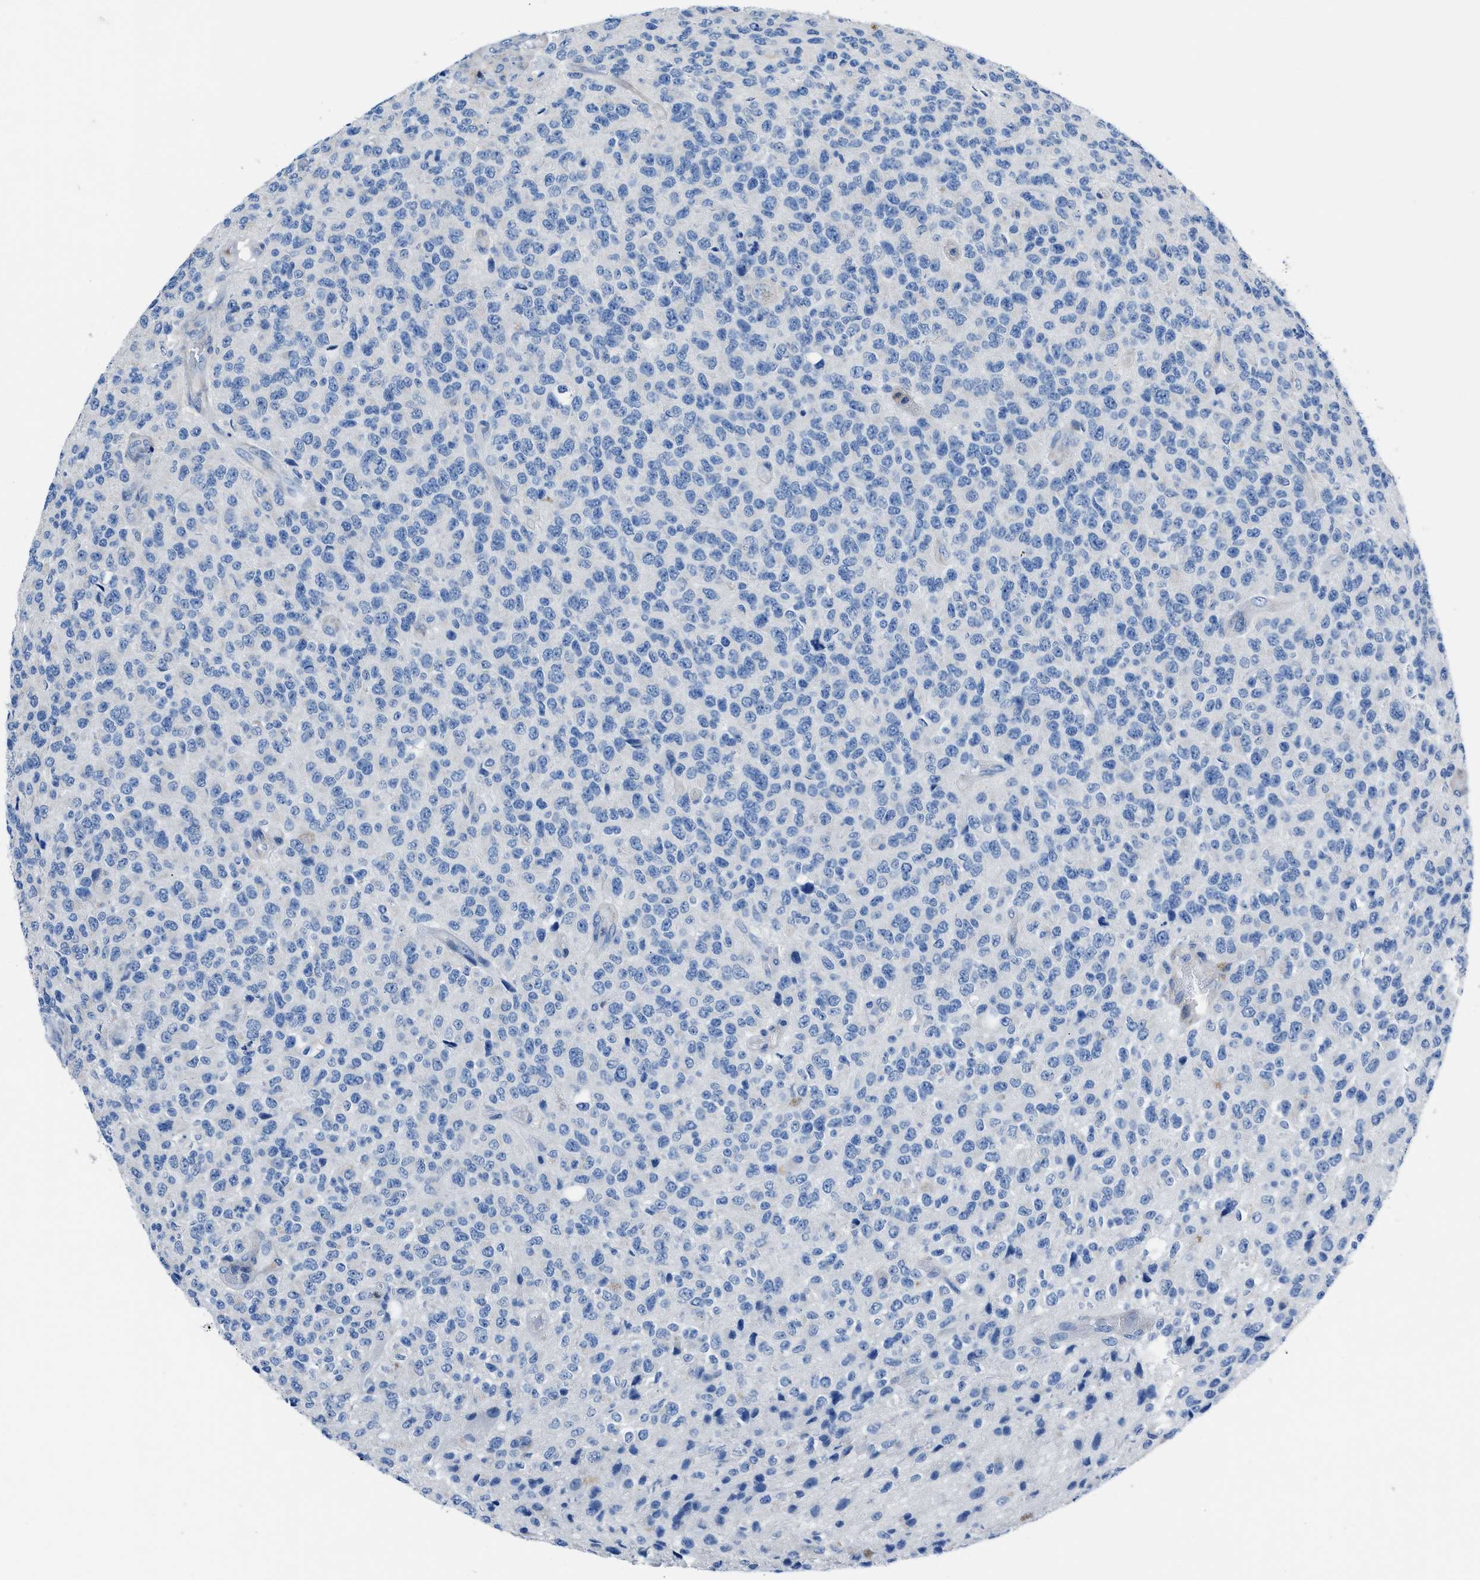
{"staining": {"intensity": "negative", "quantity": "none", "location": "none"}, "tissue": "glioma", "cell_type": "Tumor cells", "image_type": "cancer", "snomed": [{"axis": "morphology", "description": "Glioma, malignant, High grade"}, {"axis": "topography", "description": "pancreas cauda"}], "caption": "Micrograph shows no significant protein expression in tumor cells of malignant glioma (high-grade). (DAB (3,3'-diaminobenzidine) immunohistochemistry (IHC), high magnification).", "gene": "ITPR1", "patient": {"sex": "male", "age": 60}}